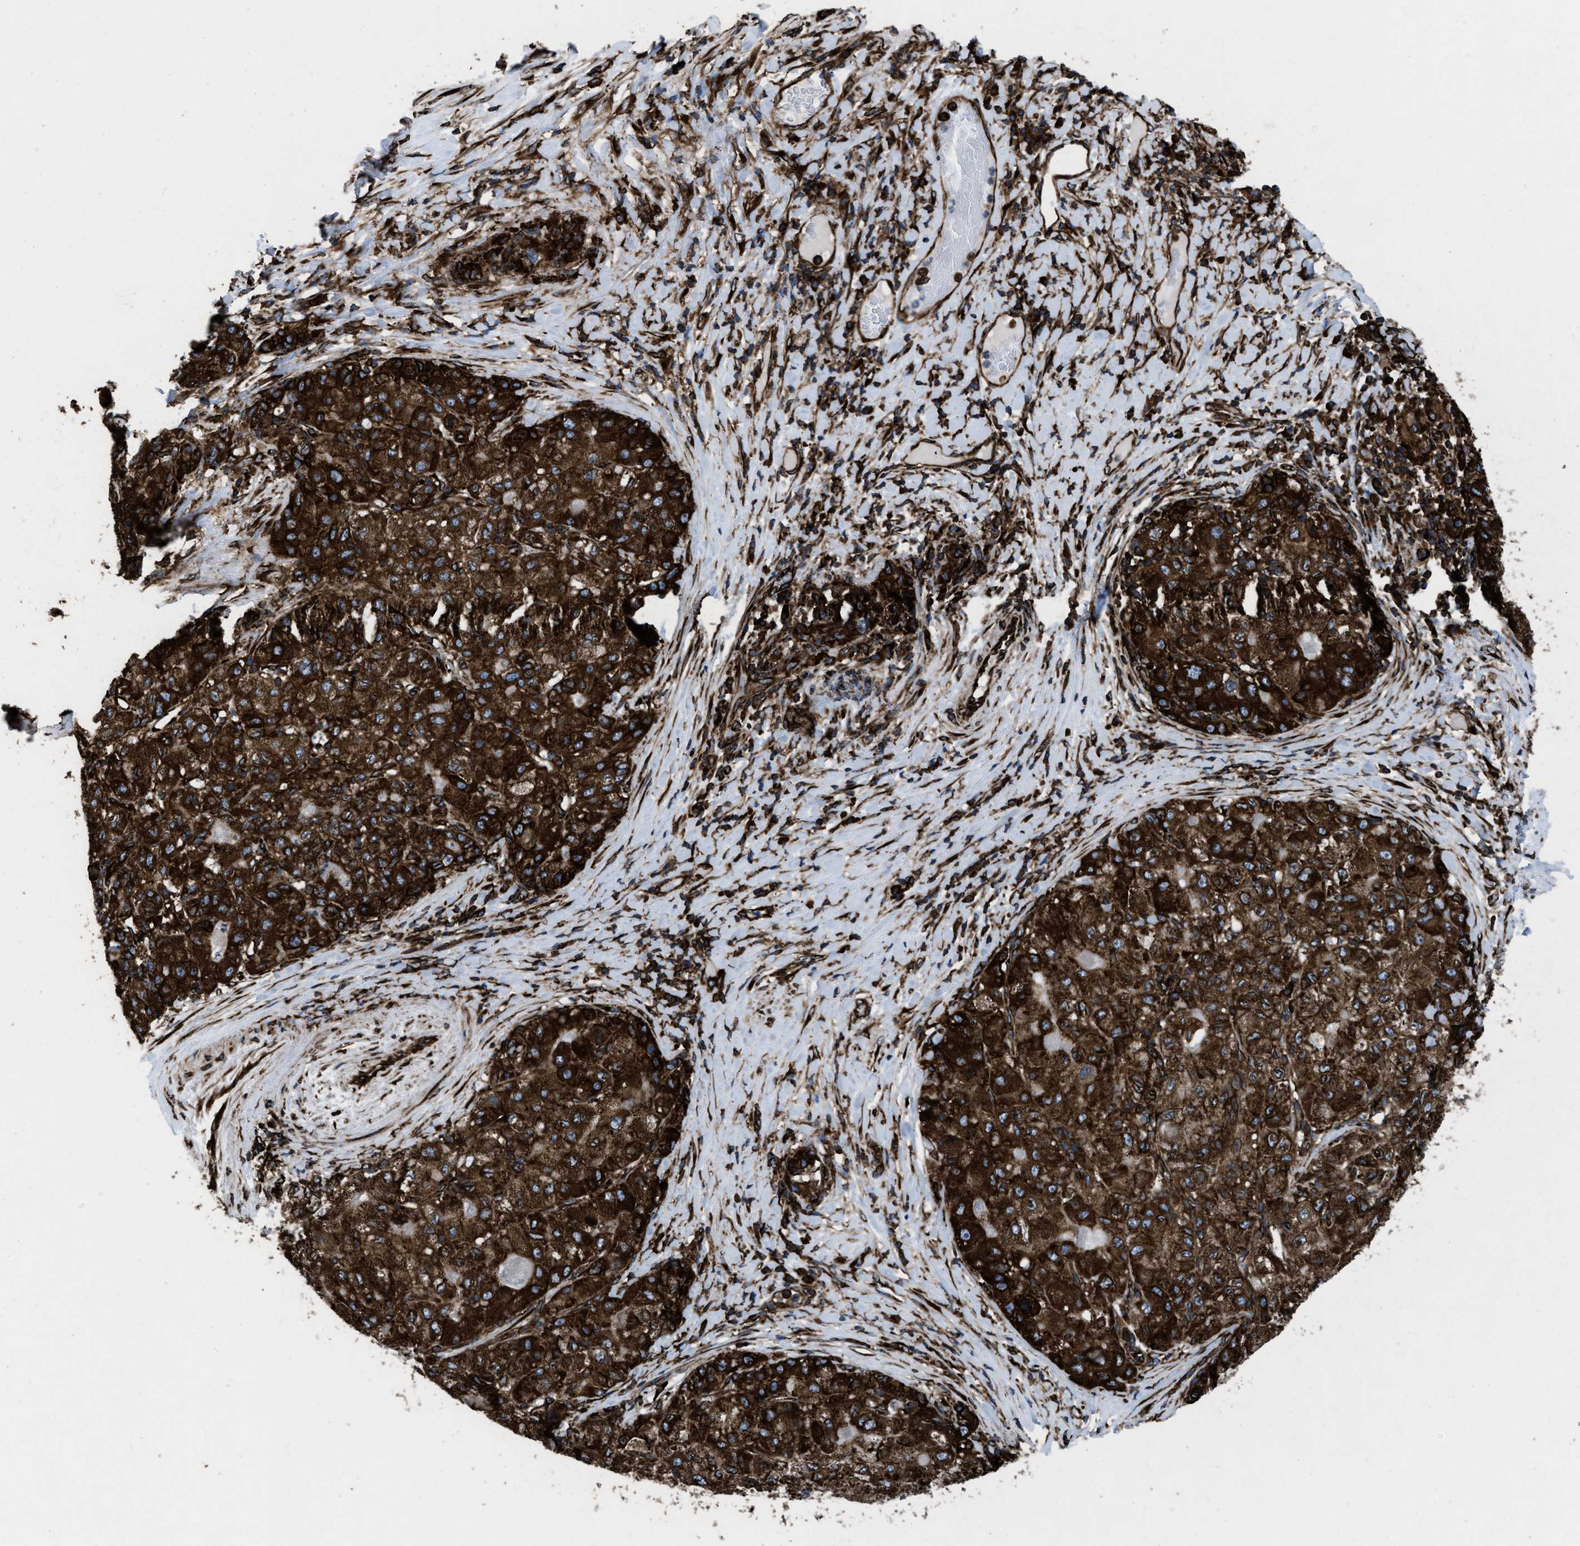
{"staining": {"intensity": "strong", "quantity": ">75%", "location": "cytoplasmic/membranous"}, "tissue": "liver cancer", "cell_type": "Tumor cells", "image_type": "cancer", "snomed": [{"axis": "morphology", "description": "Cholangiocarcinoma"}, {"axis": "topography", "description": "Liver"}], "caption": "The image demonstrates immunohistochemical staining of liver cancer. There is strong cytoplasmic/membranous positivity is appreciated in about >75% of tumor cells. The protein of interest is stained brown, and the nuclei are stained in blue (DAB (3,3'-diaminobenzidine) IHC with brightfield microscopy, high magnification).", "gene": "CAPRIN1", "patient": {"sex": "male", "age": 50}}